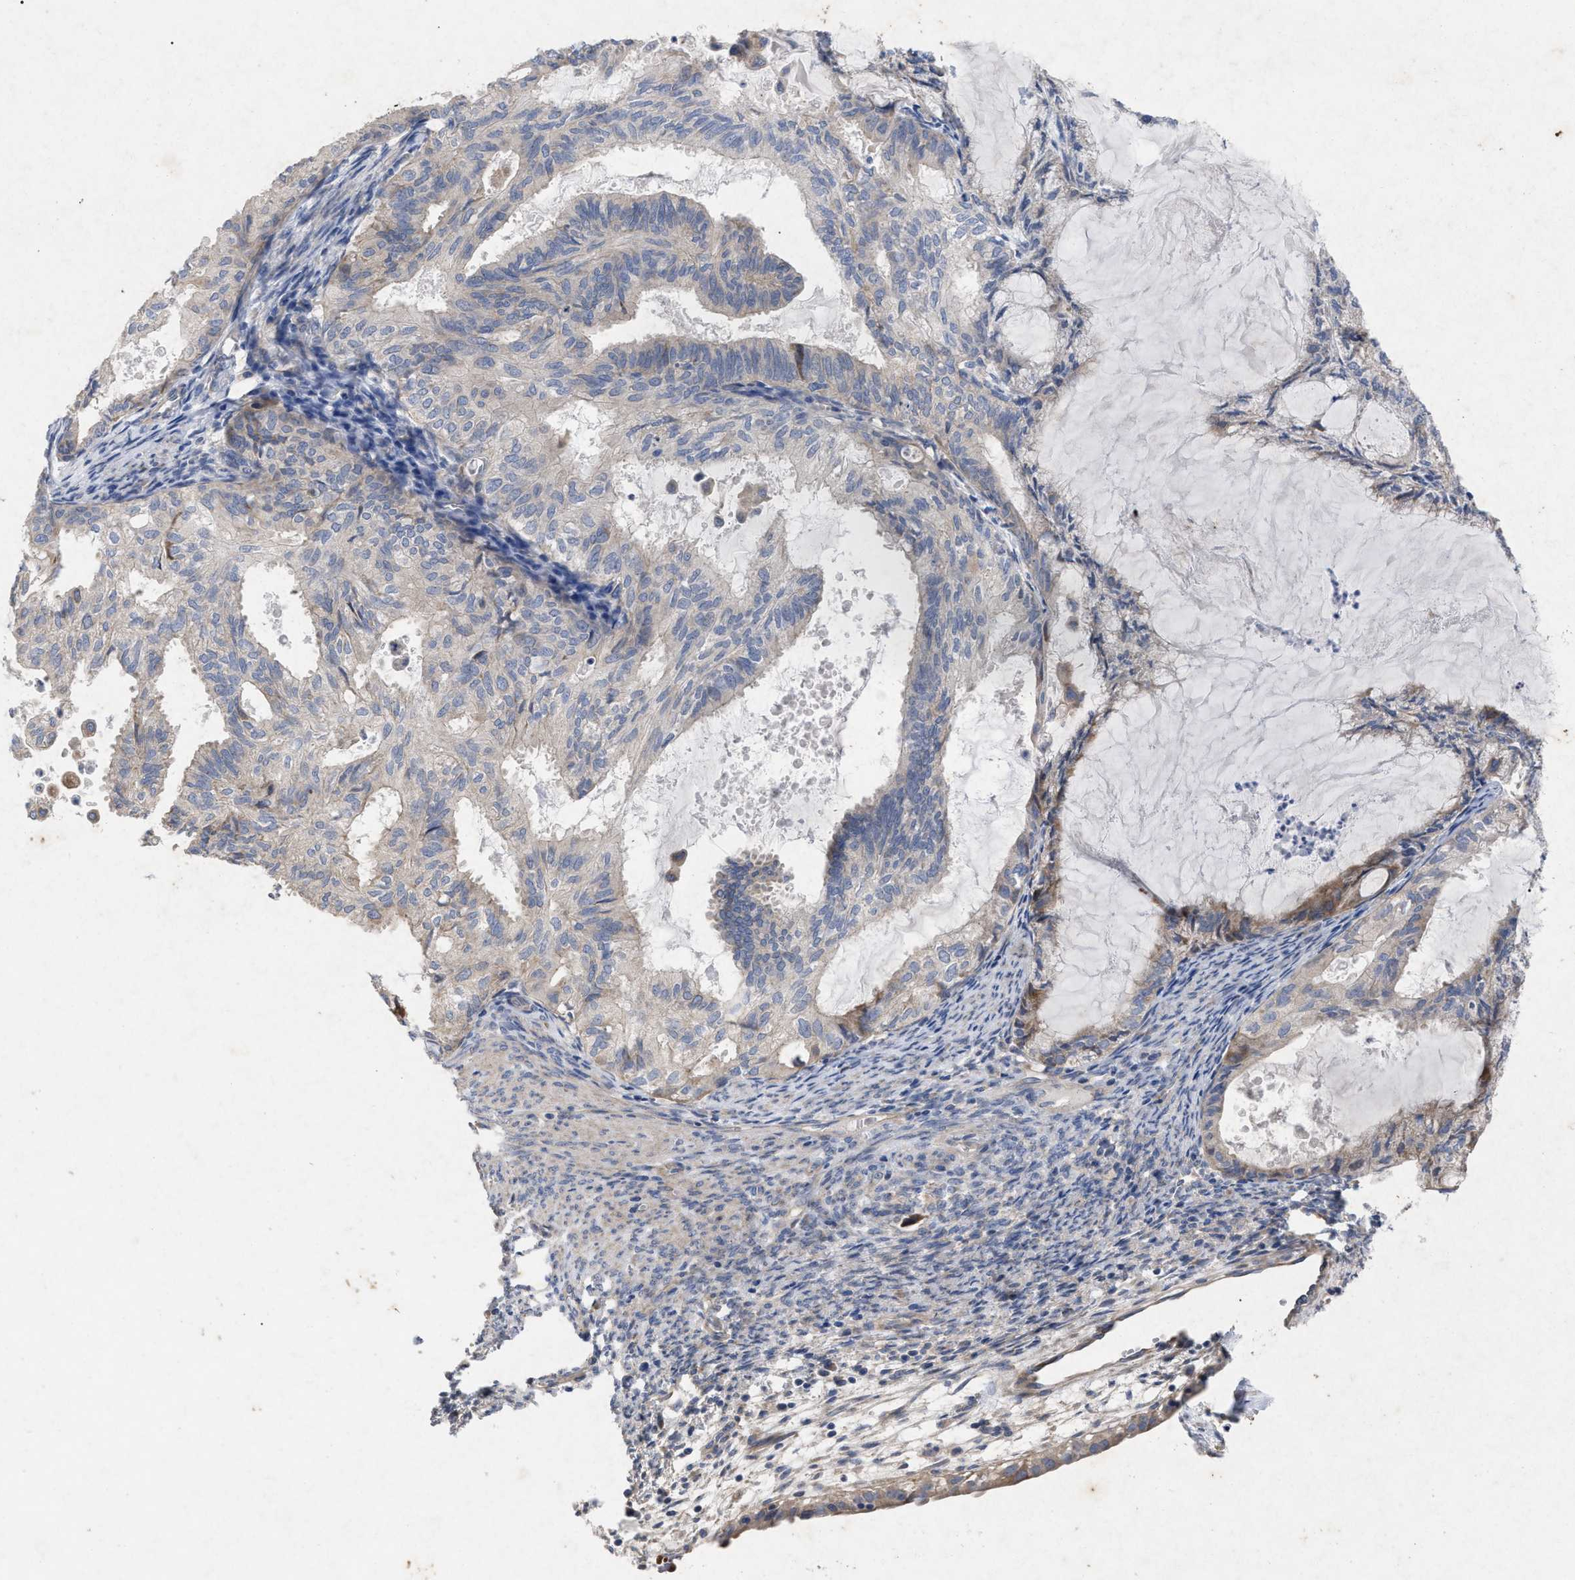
{"staining": {"intensity": "moderate", "quantity": "<25%", "location": "cytoplasmic/membranous"}, "tissue": "cervical cancer", "cell_type": "Tumor cells", "image_type": "cancer", "snomed": [{"axis": "morphology", "description": "Normal tissue, NOS"}, {"axis": "morphology", "description": "Adenocarcinoma, NOS"}, {"axis": "topography", "description": "Cervix"}, {"axis": "topography", "description": "Endometrium"}], "caption": "Cervical adenocarcinoma stained with DAB (3,3'-diaminobenzidine) immunohistochemistry demonstrates low levels of moderate cytoplasmic/membranous staining in about <25% of tumor cells.", "gene": "VIP", "patient": {"sex": "female", "age": 86}}